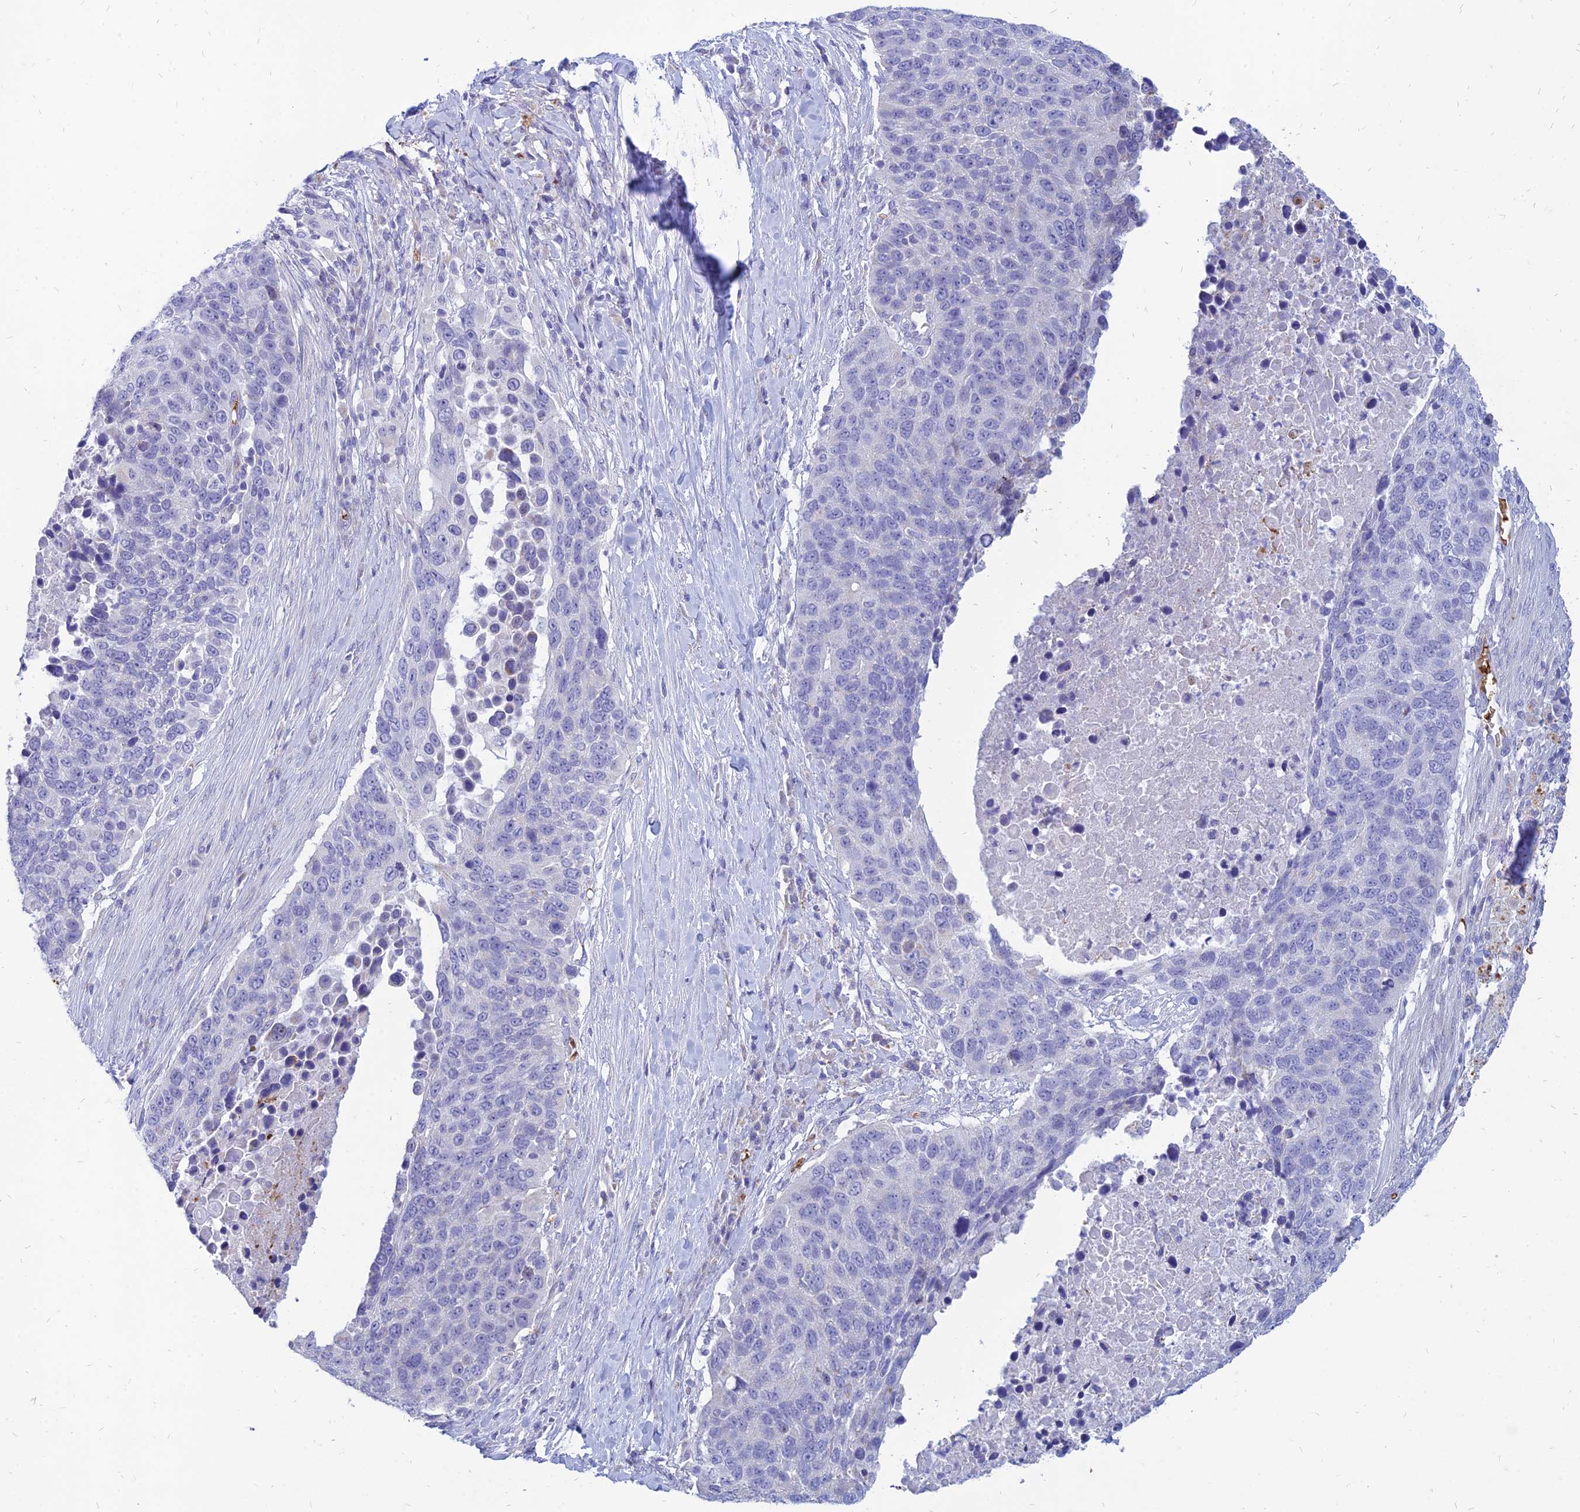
{"staining": {"intensity": "negative", "quantity": "none", "location": "none"}, "tissue": "lung cancer", "cell_type": "Tumor cells", "image_type": "cancer", "snomed": [{"axis": "morphology", "description": "Normal tissue, NOS"}, {"axis": "morphology", "description": "Squamous cell carcinoma, NOS"}, {"axis": "topography", "description": "Lymph node"}, {"axis": "topography", "description": "Lung"}], "caption": "A high-resolution histopathology image shows immunohistochemistry (IHC) staining of lung squamous cell carcinoma, which shows no significant expression in tumor cells. (DAB immunohistochemistry with hematoxylin counter stain).", "gene": "HHAT", "patient": {"sex": "male", "age": 66}}